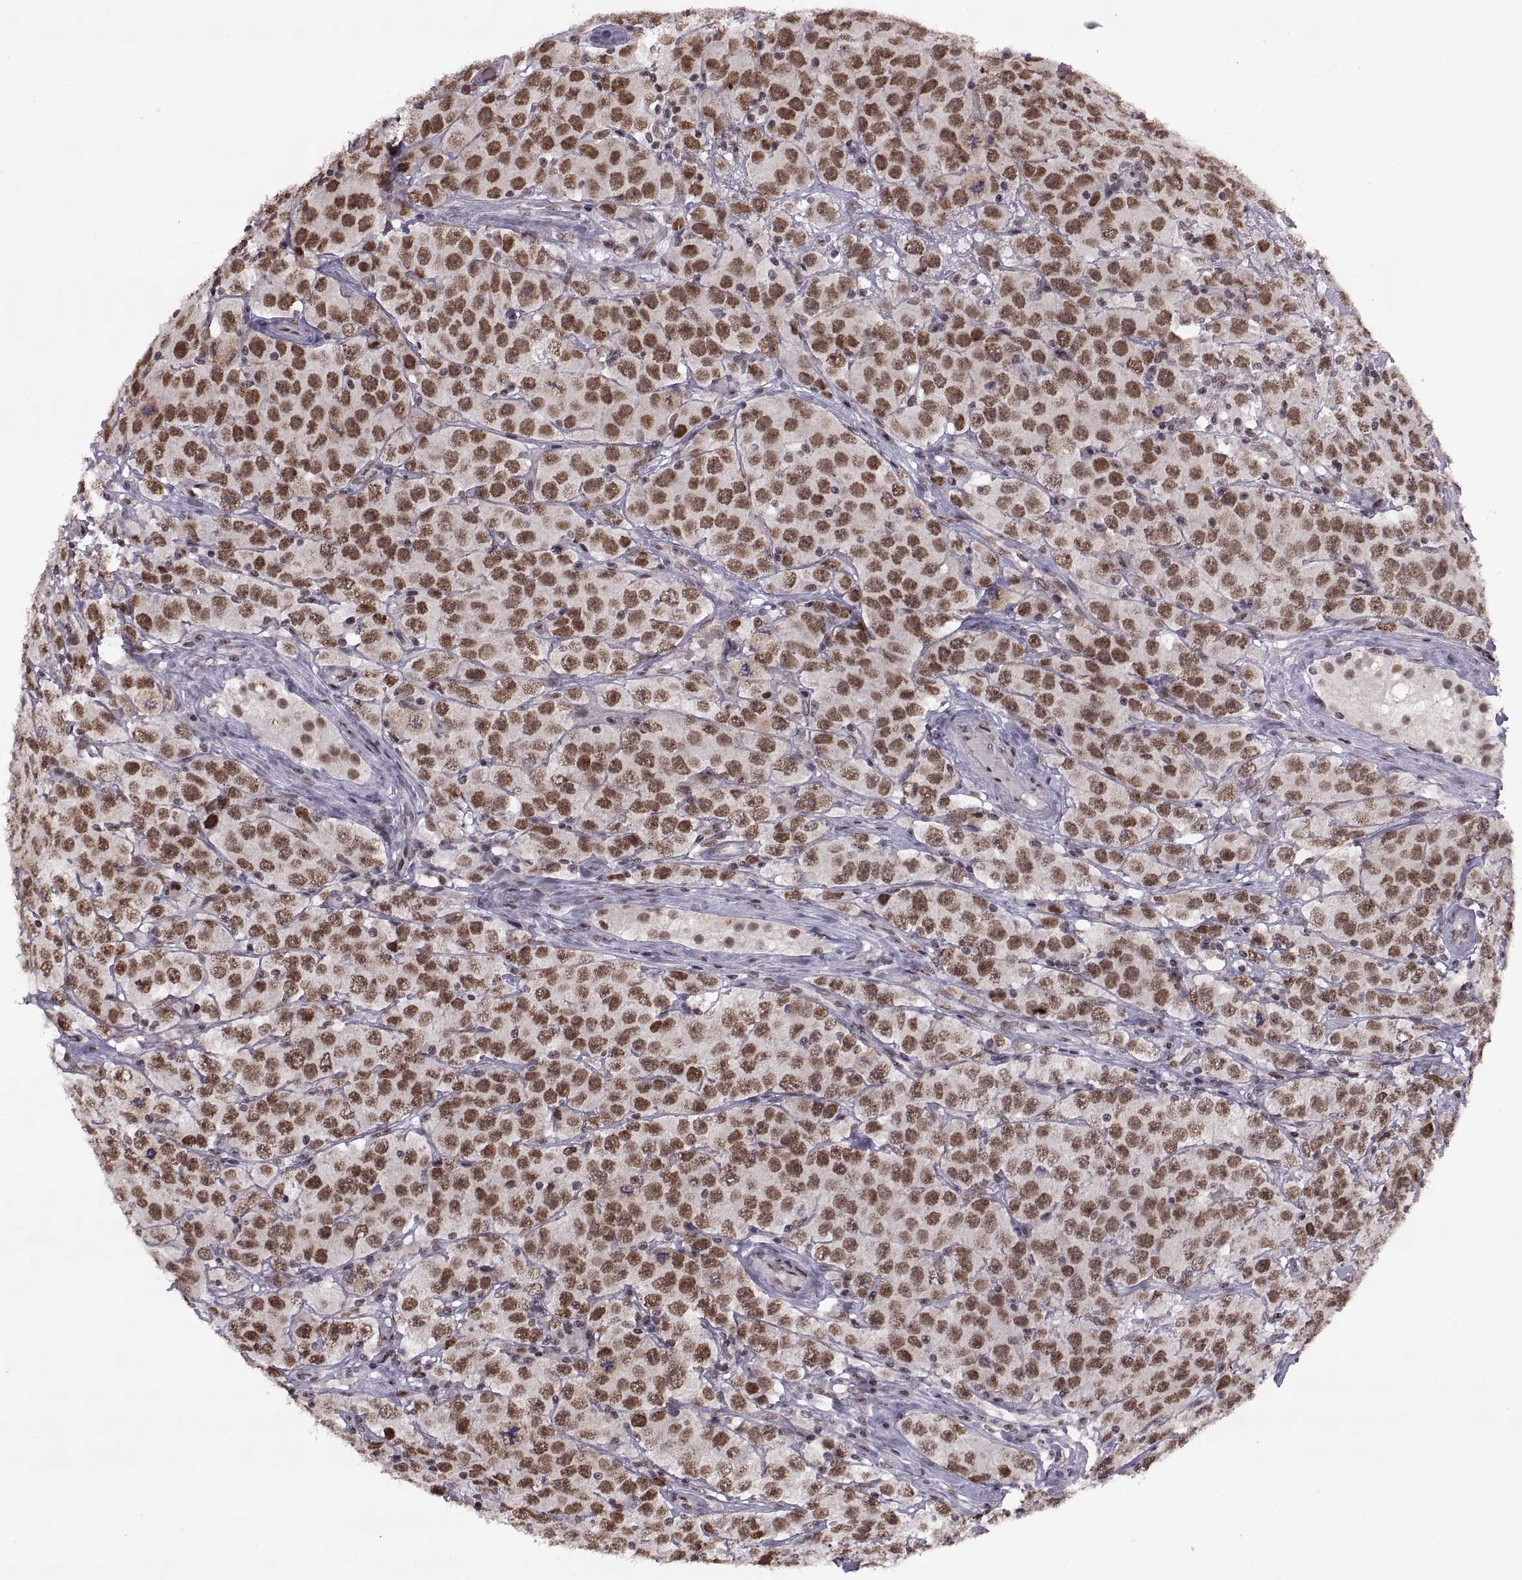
{"staining": {"intensity": "strong", "quantity": "25%-75%", "location": "nuclear"}, "tissue": "testis cancer", "cell_type": "Tumor cells", "image_type": "cancer", "snomed": [{"axis": "morphology", "description": "Seminoma, NOS"}, {"axis": "topography", "description": "Testis"}], "caption": "Tumor cells demonstrate strong nuclear positivity in about 25%-75% of cells in testis cancer (seminoma). Nuclei are stained in blue.", "gene": "MT1E", "patient": {"sex": "male", "age": 52}}